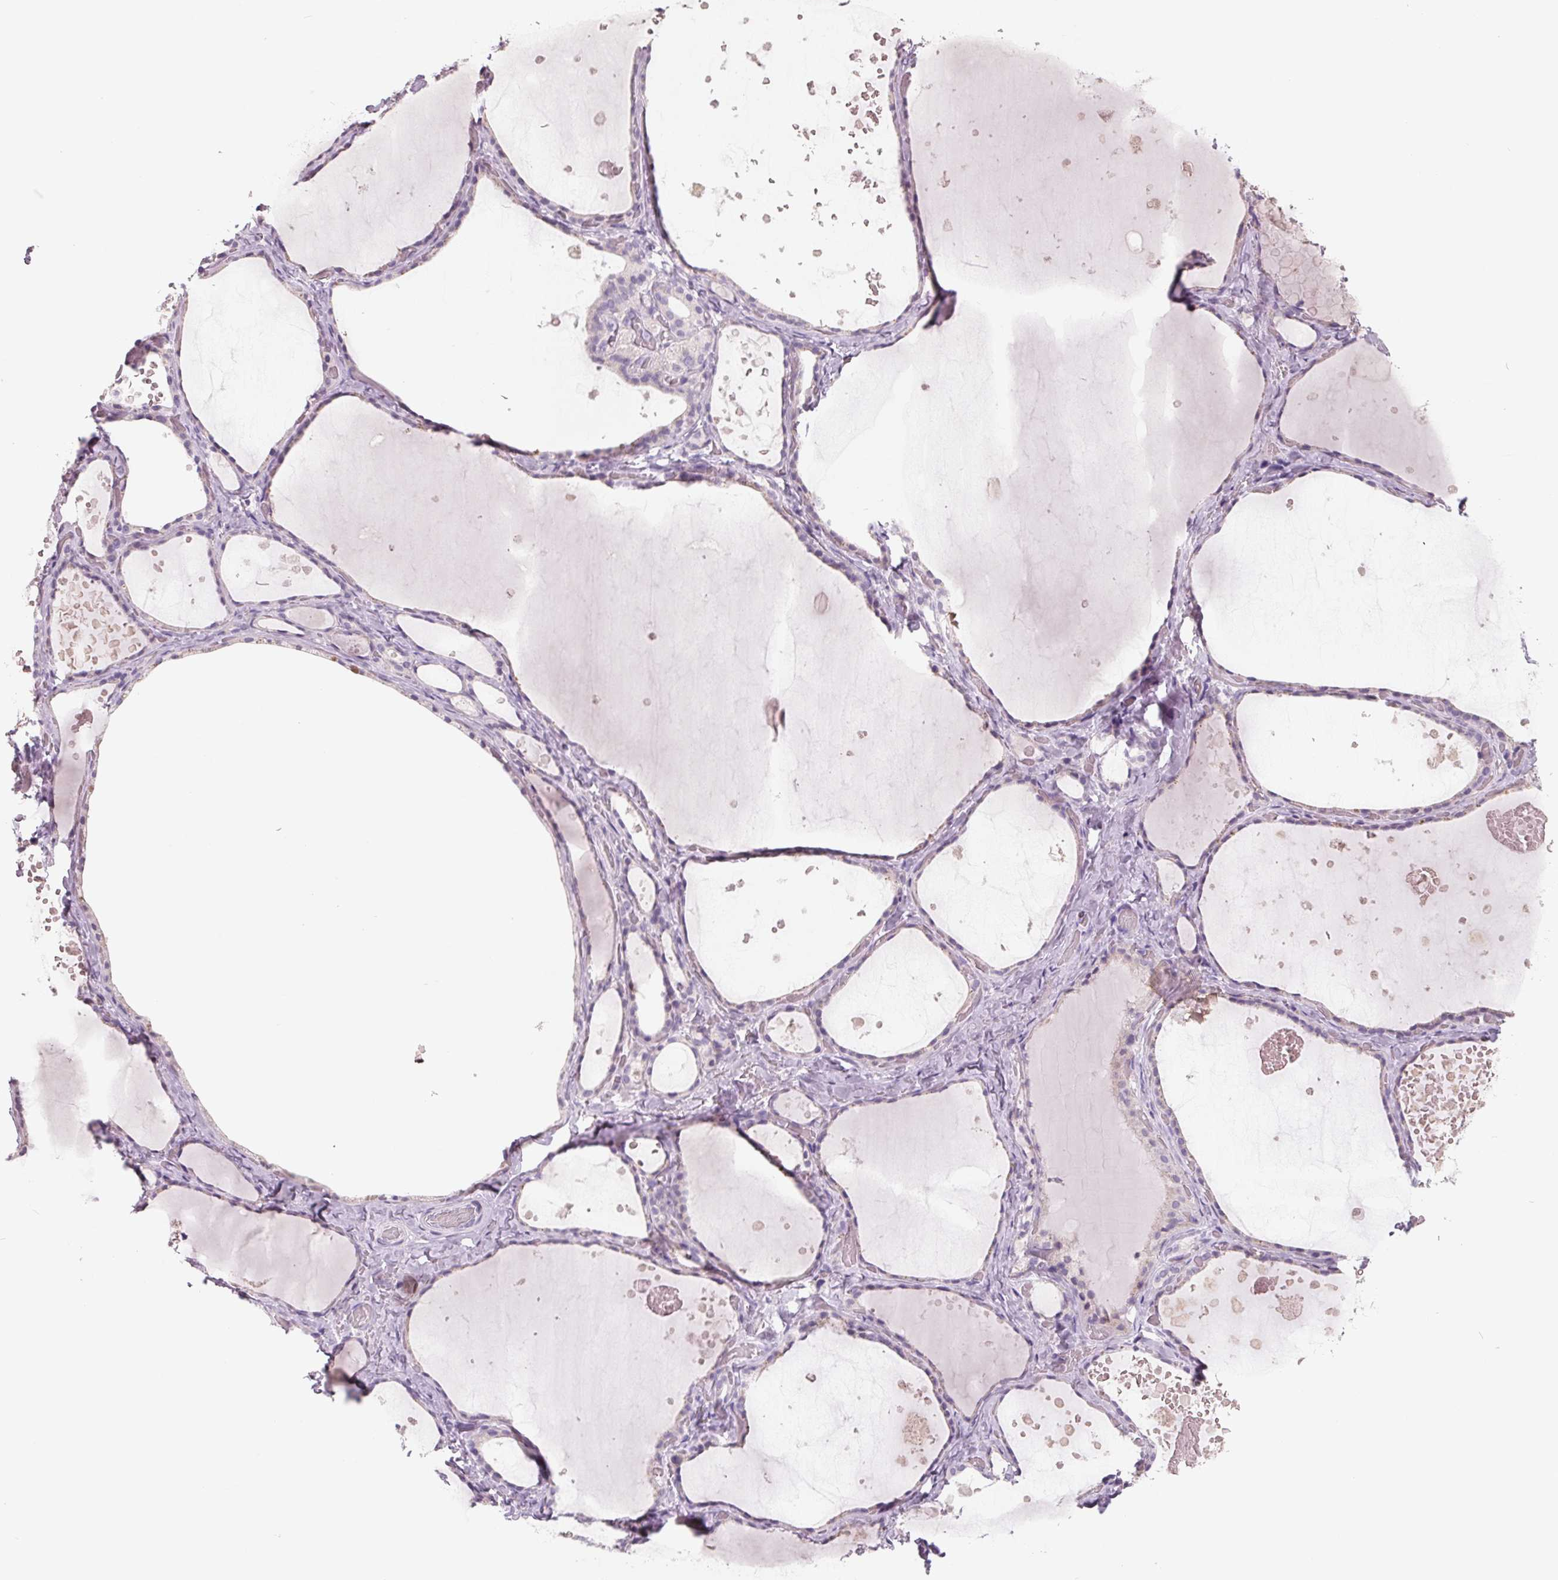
{"staining": {"intensity": "negative", "quantity": "none", "location": "none"}, "tissue": "thyroid gland", "cell_type": "Glandular cells", "image_type": "normal", "snomed": [{"axis": "morphology", "description": "Normal tissue, NOS"}, {"axis": "topography", "description": "Thyroid gland"}], "caption": "IHC histopathology image of normal thyroid gland: thyroid gland stained with DAB demonstrates no significant protein expression in glandular cells. (Immunohistochemistry (ihc), brightfield microscopy, high magnification).", "gene": "FTCD", "patient": {"sex": "female", "age": 56}}